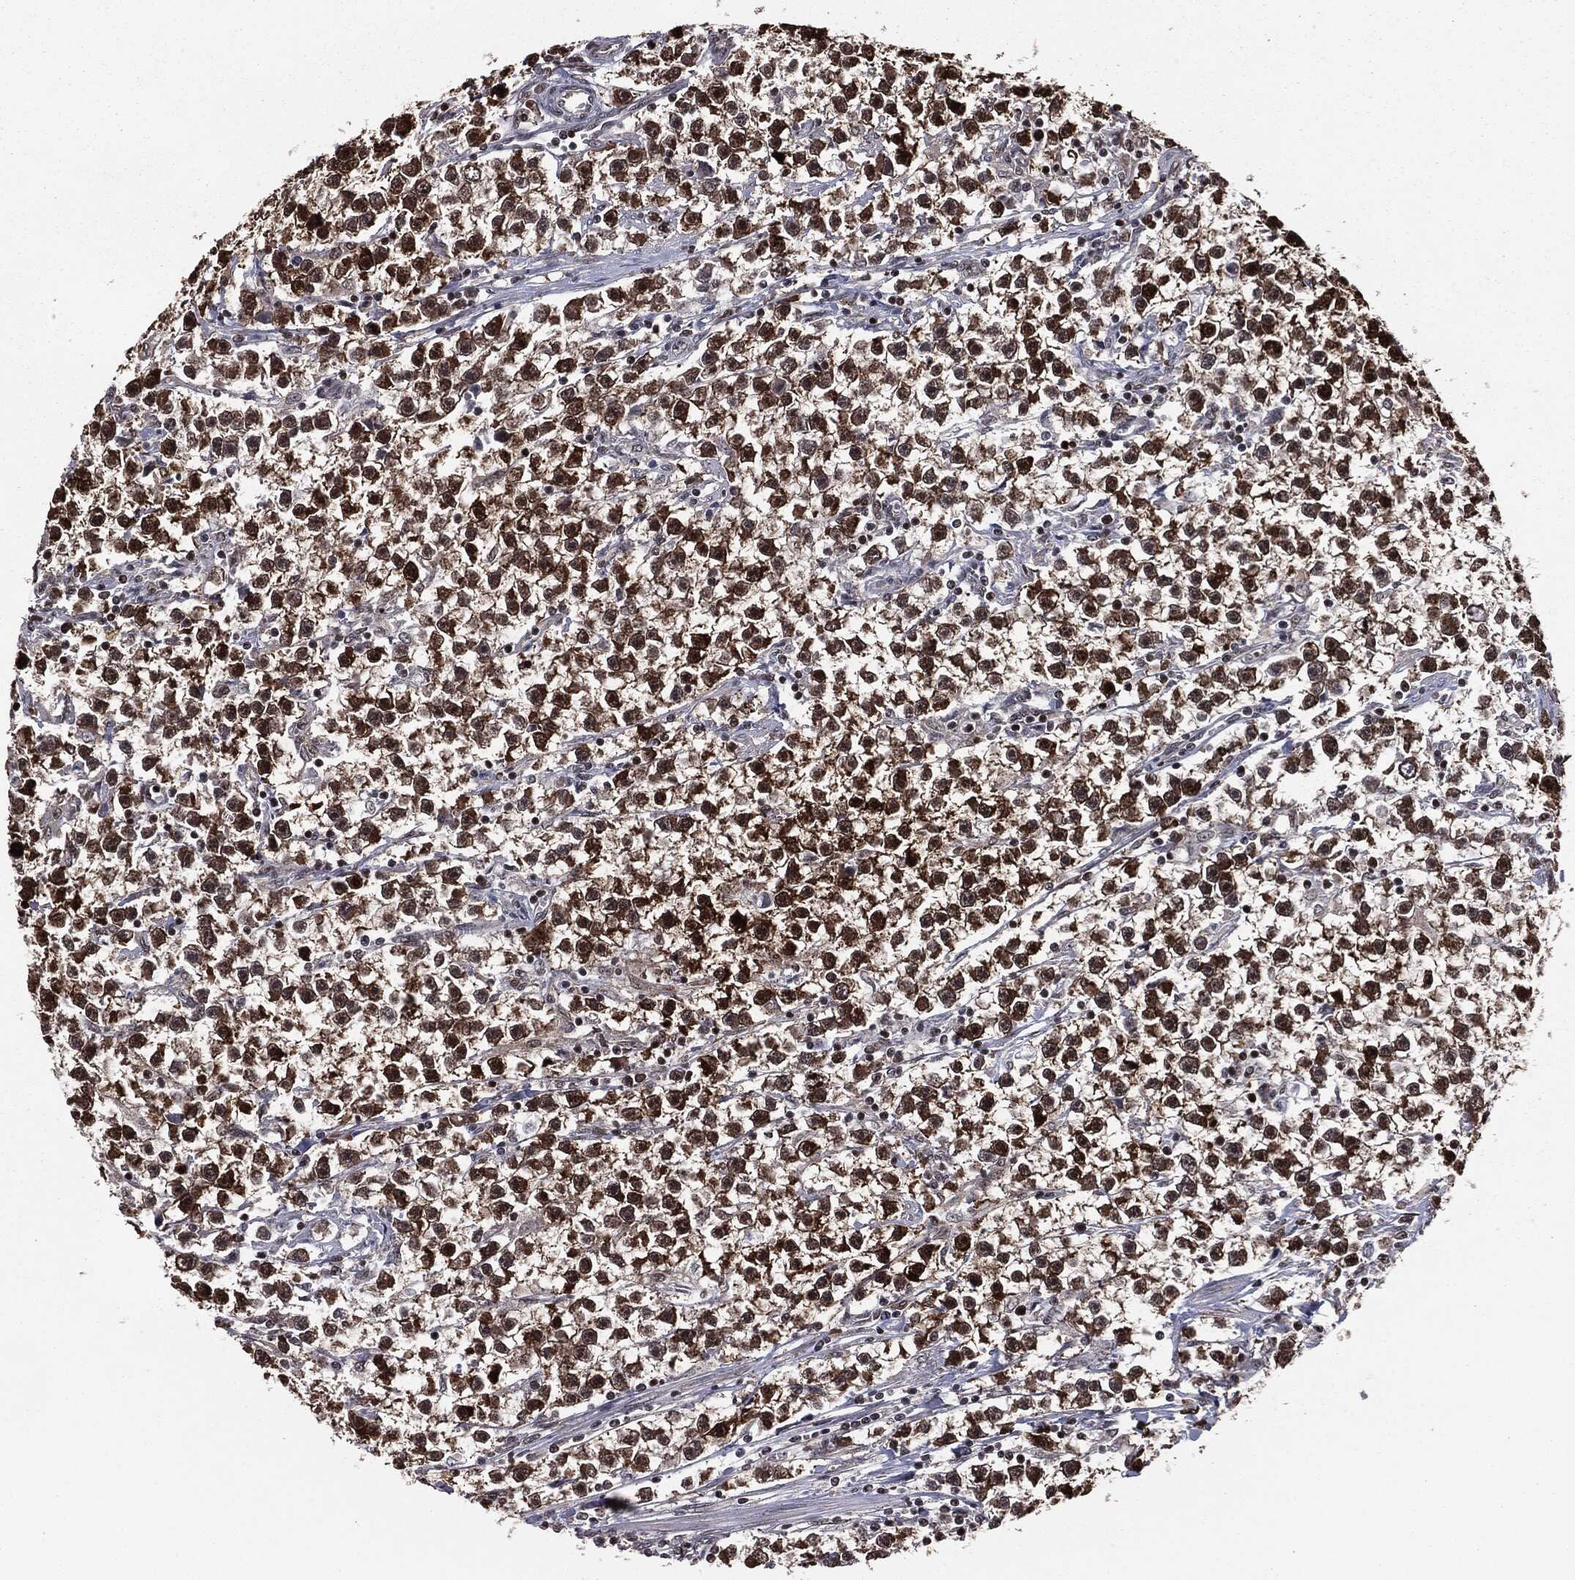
{"staining": {"intensity": "strong", "quantity": ">75%", "location": "cytoplasmic/membranous,nuclear"}, "tissue": "testis cancer", "cell_type": "Tumor cells", "image_type": "cancer", "snomed": [{"axis": "morphology", "description": "Seminoma, NOS"}, {"axis": "topography", "description": "Testis"}], "caption": "Testis seminoma stained with a brown dye displays strong cytoplasmic/membranous and nuclear positive positivity in approximately >75% of tumor cells.", "gene": "CHCHD2", "patient": {"sex": "male", "age": 59}}